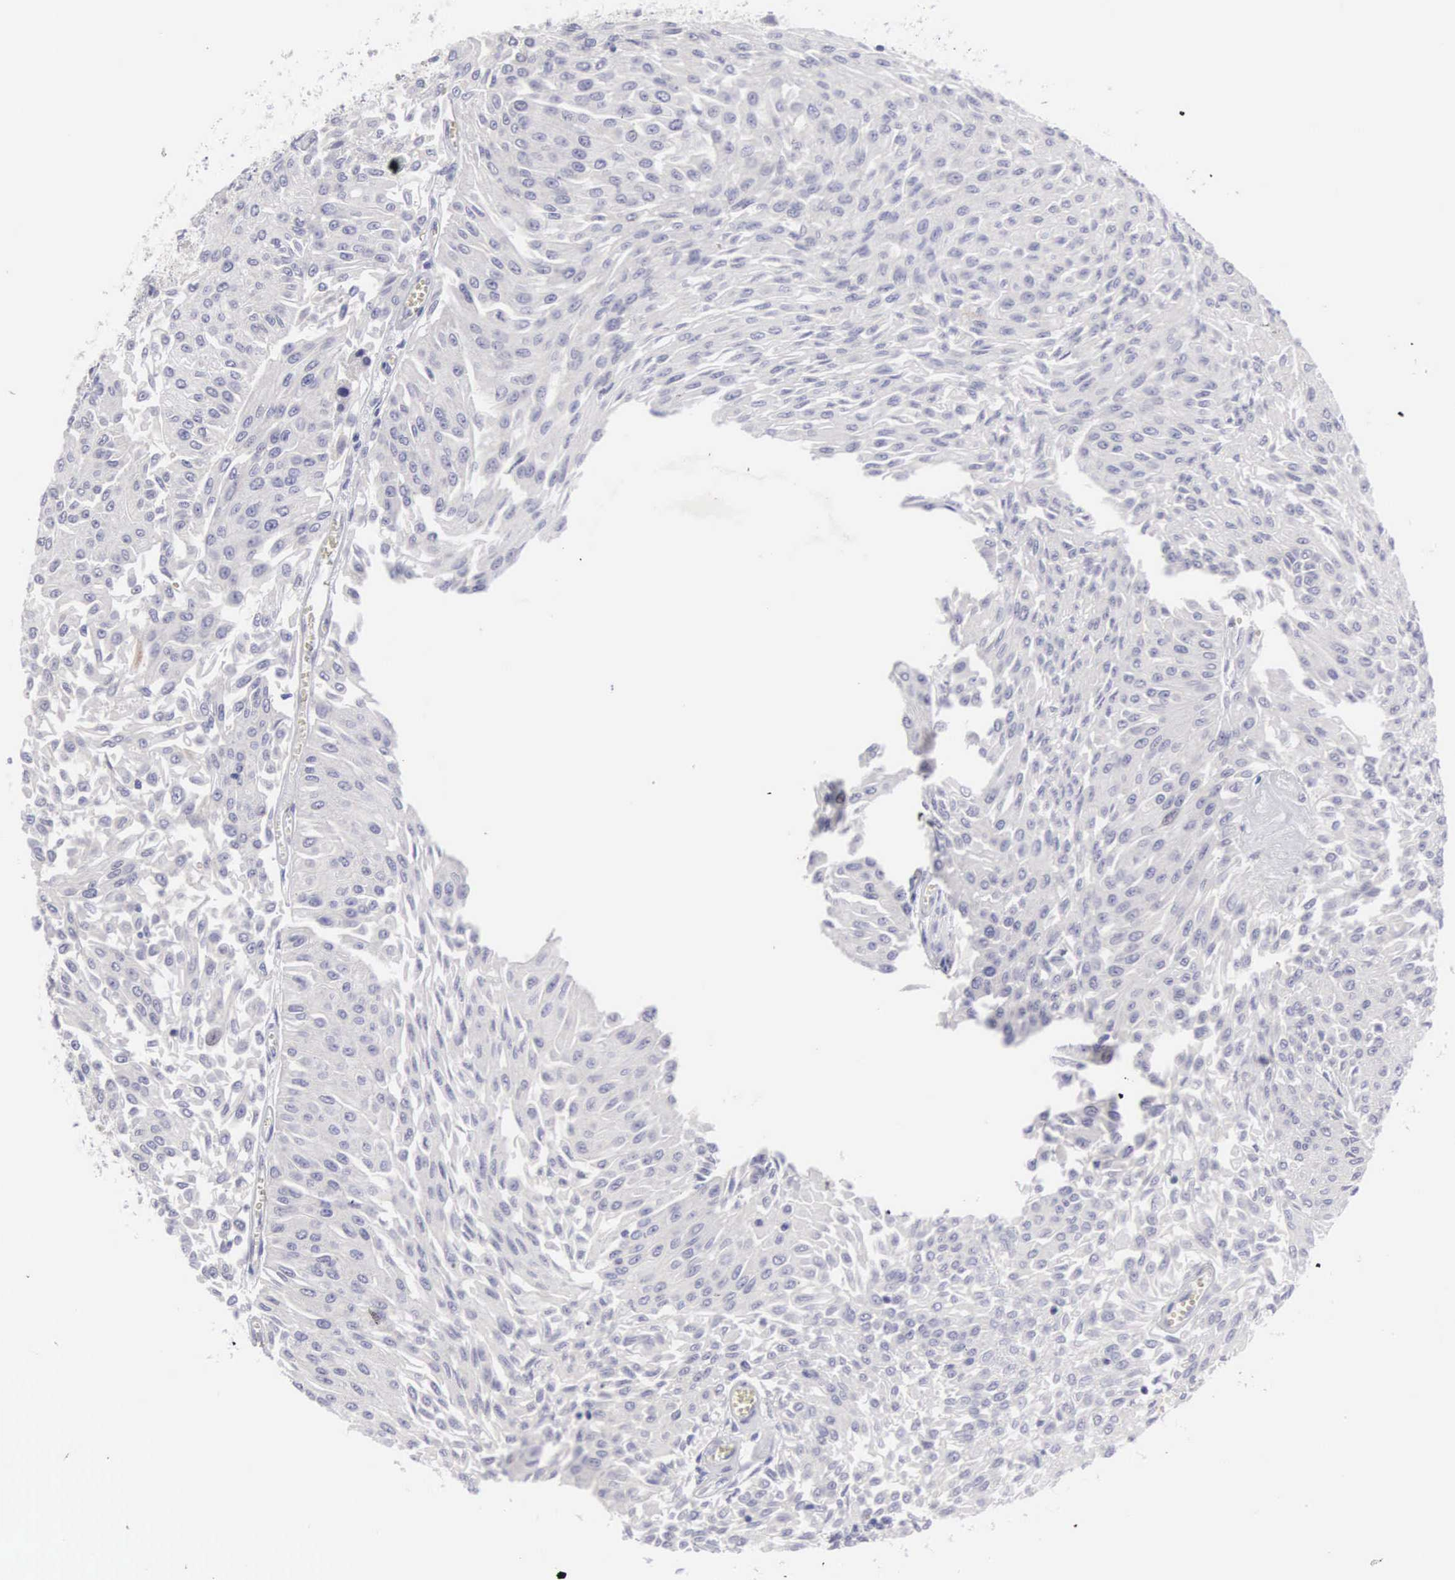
{"staining": {"intensity": "negative", "quantity": "none", "location": "none"}, "tissue": "urothelial cancer", "cell_type": "Tumor cells", "image_type": "cancer", "snomed": [{"axis": "morphology", "description": "Urothelial carcinoma, Low grade"}, {"axis": "topography", "description": "Urinary bladder"}], "caption": "Immunohistochemistry image of human low-grade urothelial carcinoma stained for a protein (brown), which displays no expression in tumor cells. (DAB immunohistochemistry (IHC) with hematoxylin counter stain).", "gene": "SLITRK4", "patient": {"sex": "male", "age": 86}}